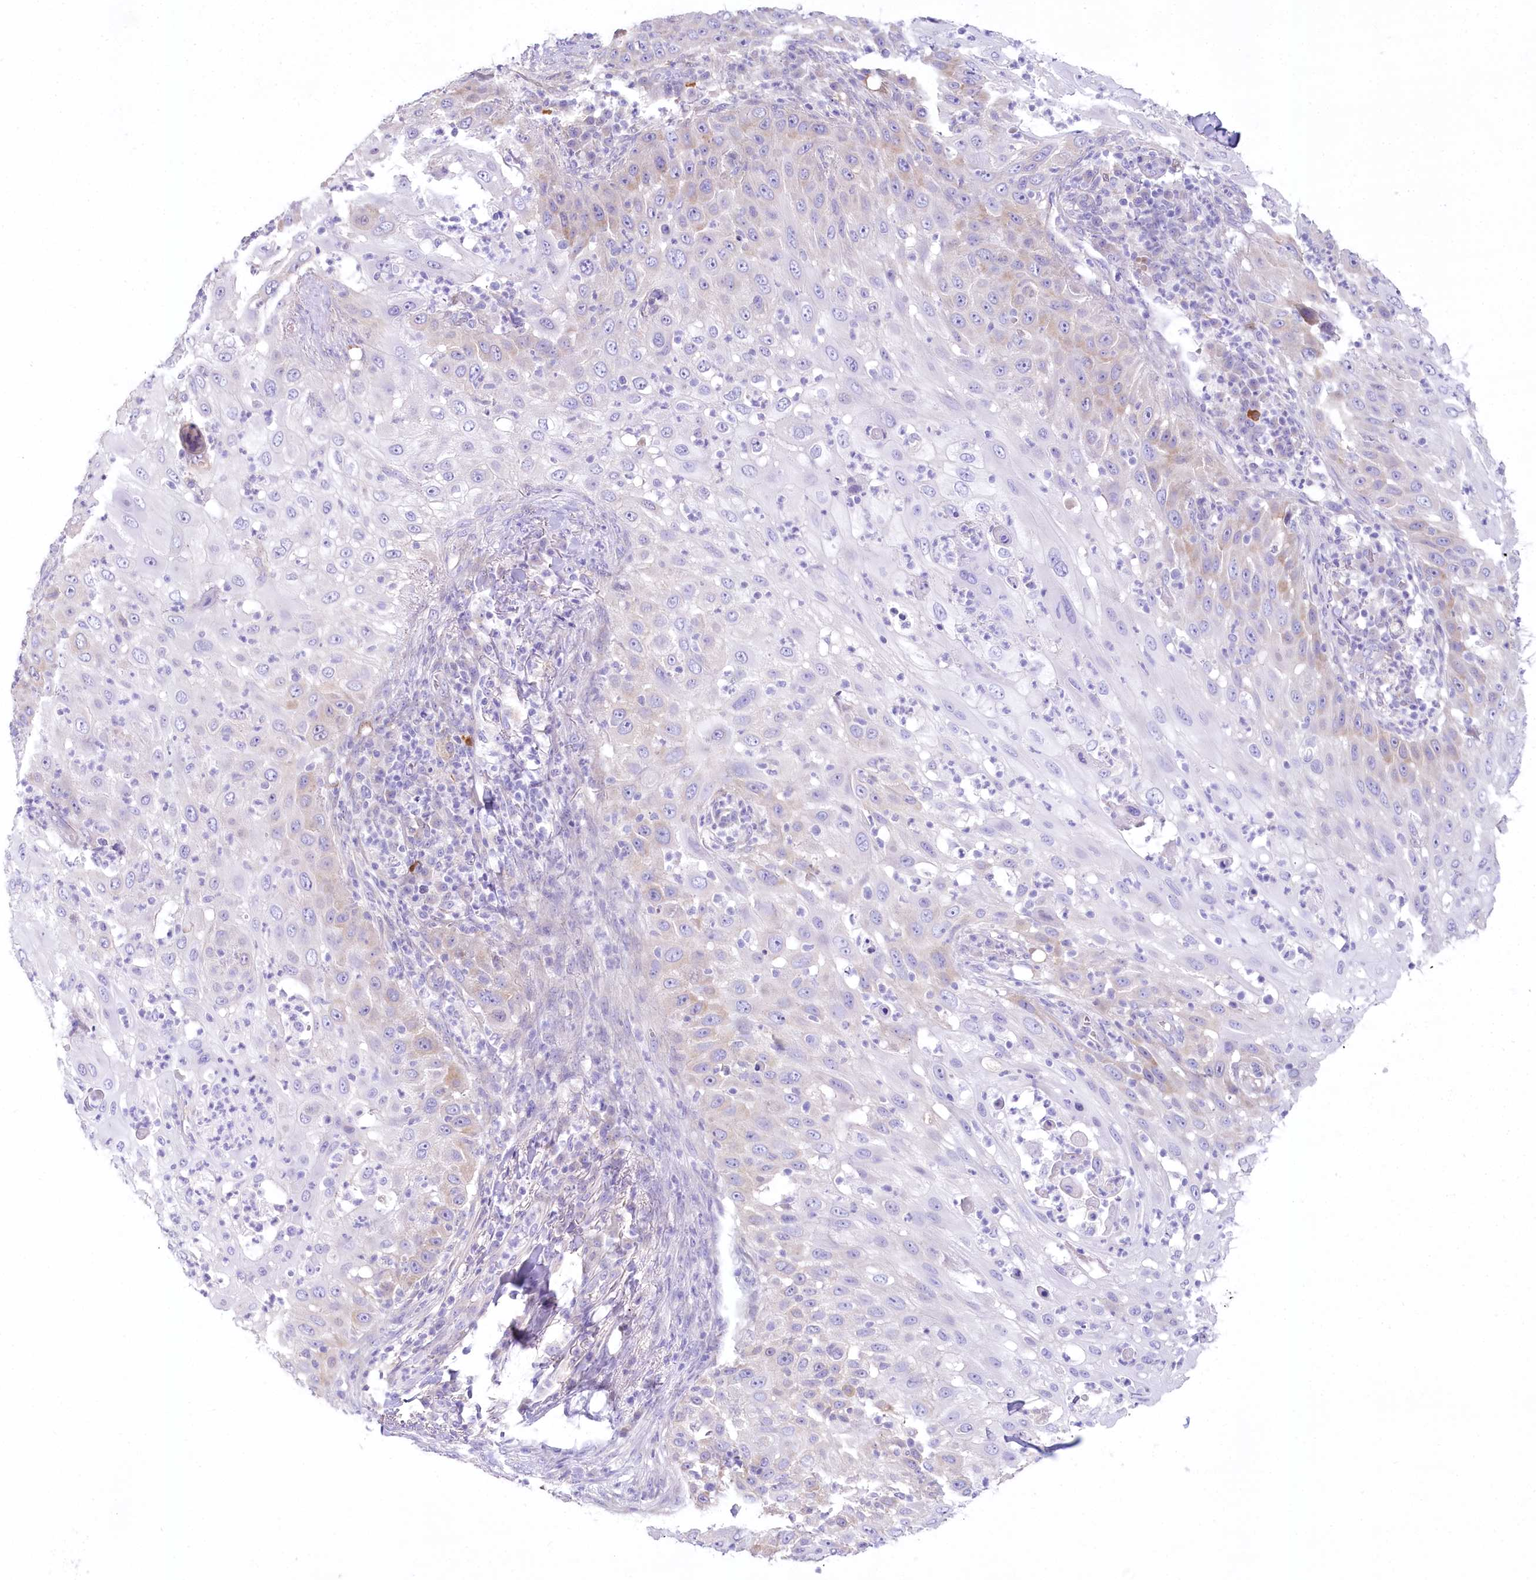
{"staining": {"intensity": "weak", "quantity": "25%-75%", "location": "cytoplasmic/membranous"}, "tissue": "skin cancer", "cell_type": "Tumor cells", "image_type": "cancer", "snomed": [{"axis": "morphology", "description": "Squamous cell carcinoma, NOS"}, {"axis": "topography", "description": "Skin"}], "caption": "Immunohistochemistry histopathology image of human skin squamous cell carcinoma stained for a protein (brown), which shows low levels of weak cytoplasmic/membranous expression in approximately 25%-75% of tumor cells.", "gene": "MYOZ1", "patient": {"sex": "female", "age": 44}}